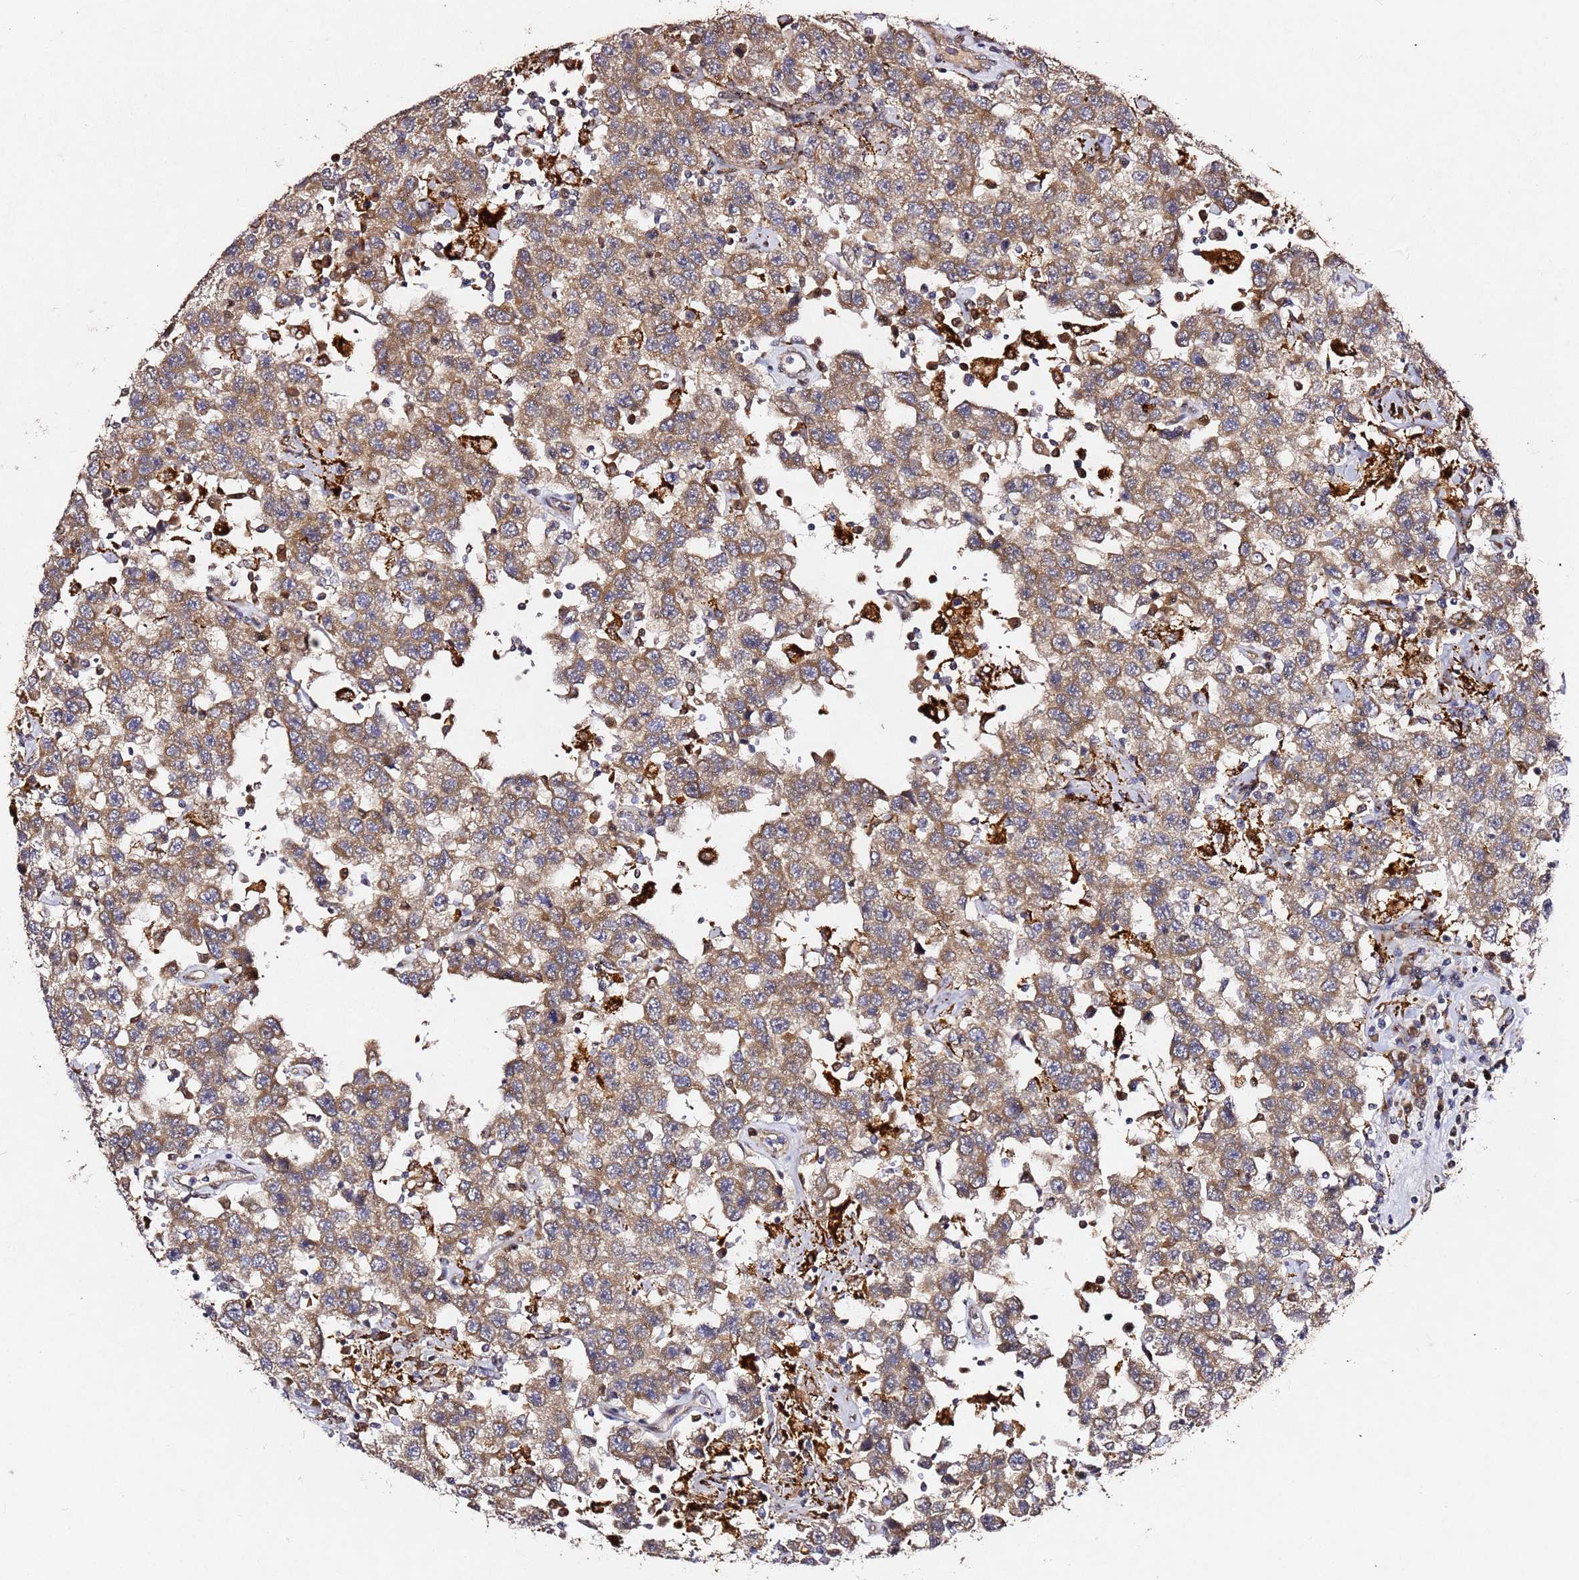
{"staining": {"intensity": "moderate", "quantity": ">75%", "location": "cytoplasmic/membranous"}, "tissue": "testis cancer", "cell_type": "Tumor cells", "image_type": "cancer", "snomed": [{"axis": "morphology", "description": "Seminoma, NOS"}, {"axis": "topography", "description": "Testis"}], "caption": "This micrograph exhibits testis seminoma stained with immunohistochemistry to label a protein in brown. The cytoplasmic/membranous of tumor cells show moderate positivity for the protein. Nuclei are counter-stained blue.", "gene": "ALG11", "patient": {"sex": "male", "age": 41}}